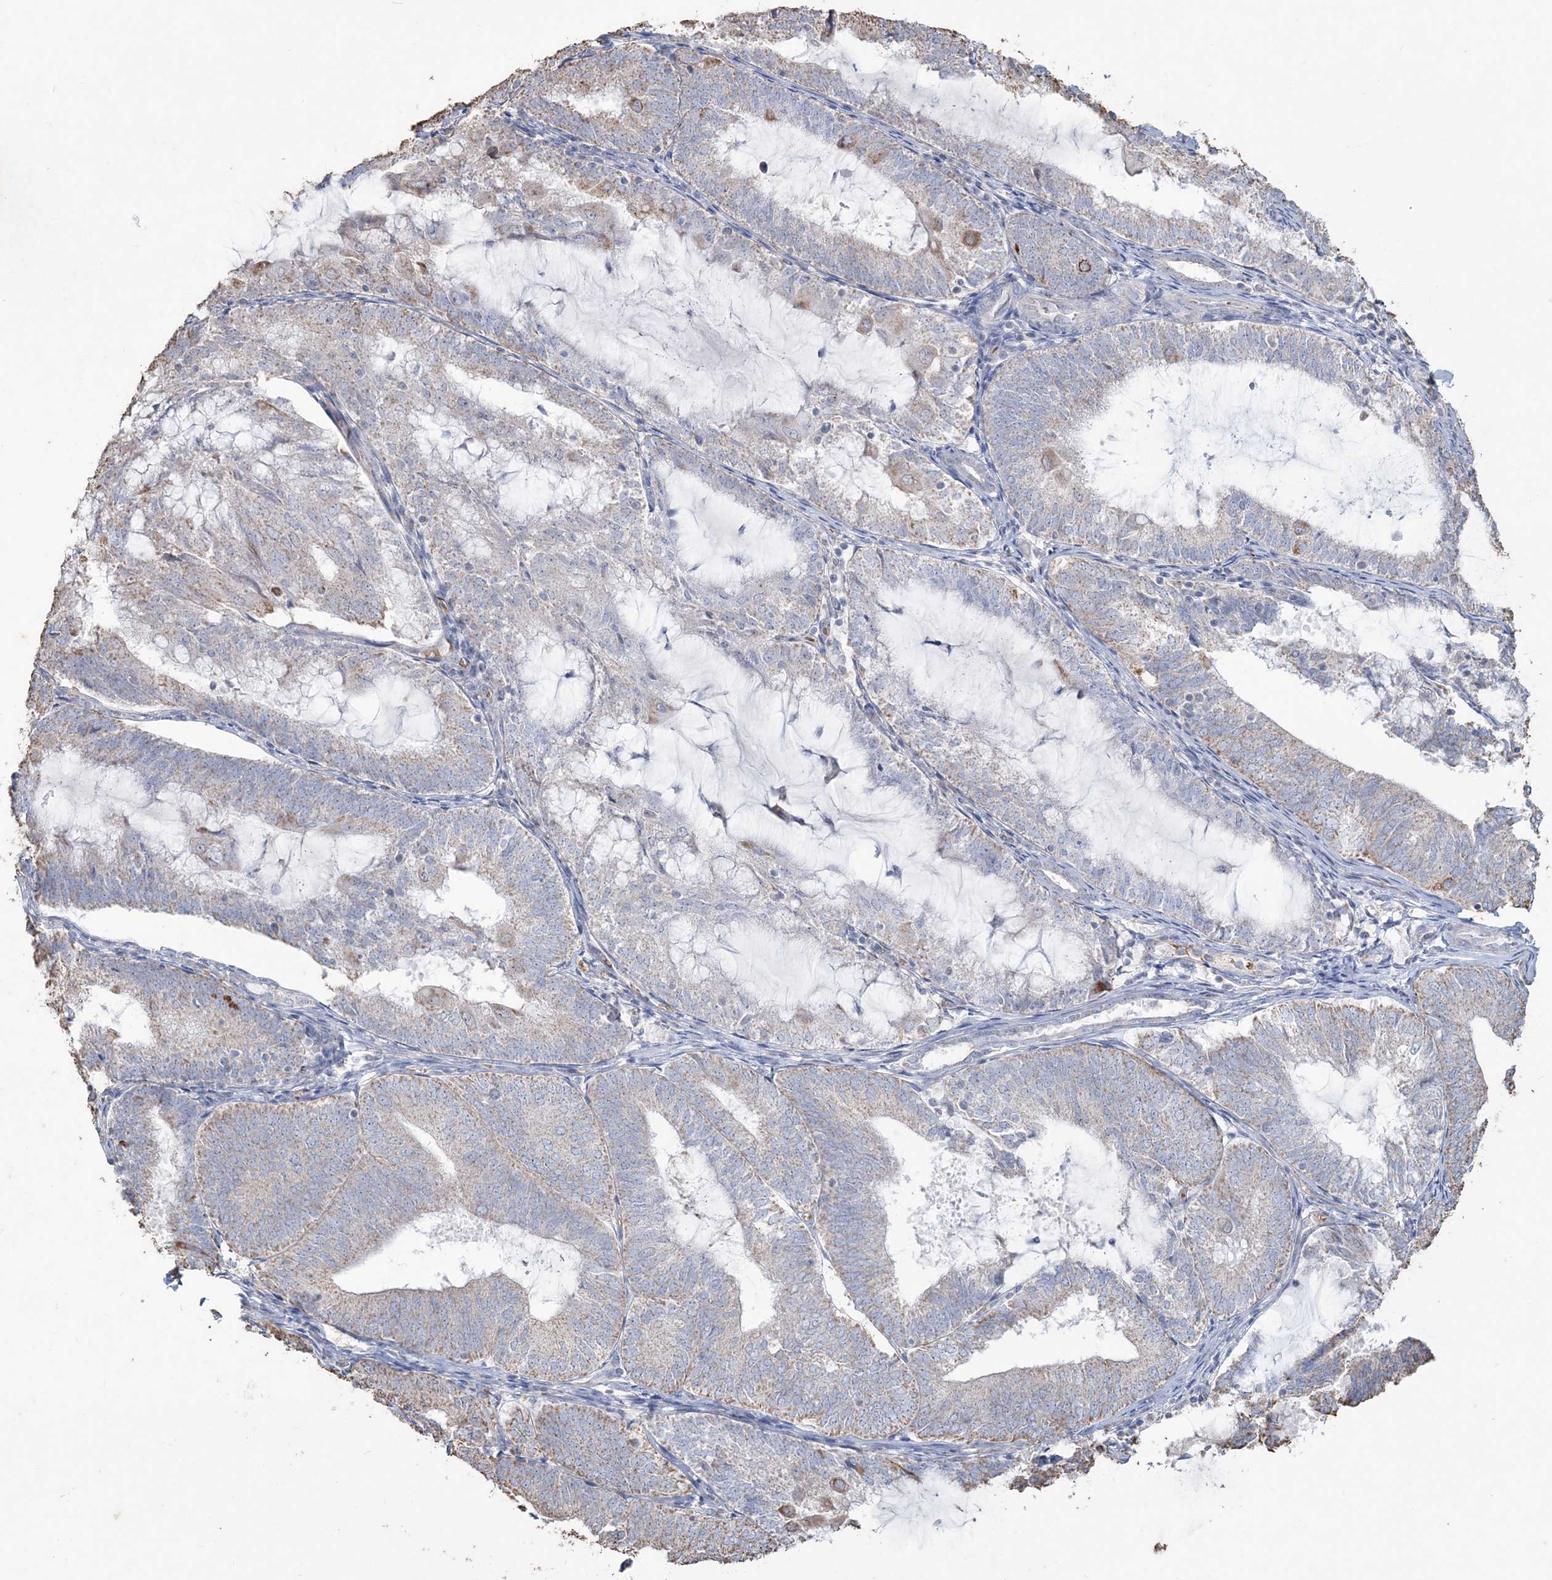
{"staining": {"intensity": "moderate", "quantity": "<25%", "location": "cytoplasmic/membranous"}, "tissue": "endometrial cancer", "cell_type": "Tumor cells", "image_type": "cancer", "snomed": [{"axis": "morphology", "description": "Adenocarcinoma, NOS"}, {"axis": "topography", "description": "Endometrium"}], "caption": "Tumor cells exhibit moderate cytoplasmic/membranous expression in approximately <25% of cells in endometrial cancer. (DAB IHC with brightfield microscopy, high magnification).", "gene": "SFMBT2", "patient": {"sex": "female", "age": 81}}